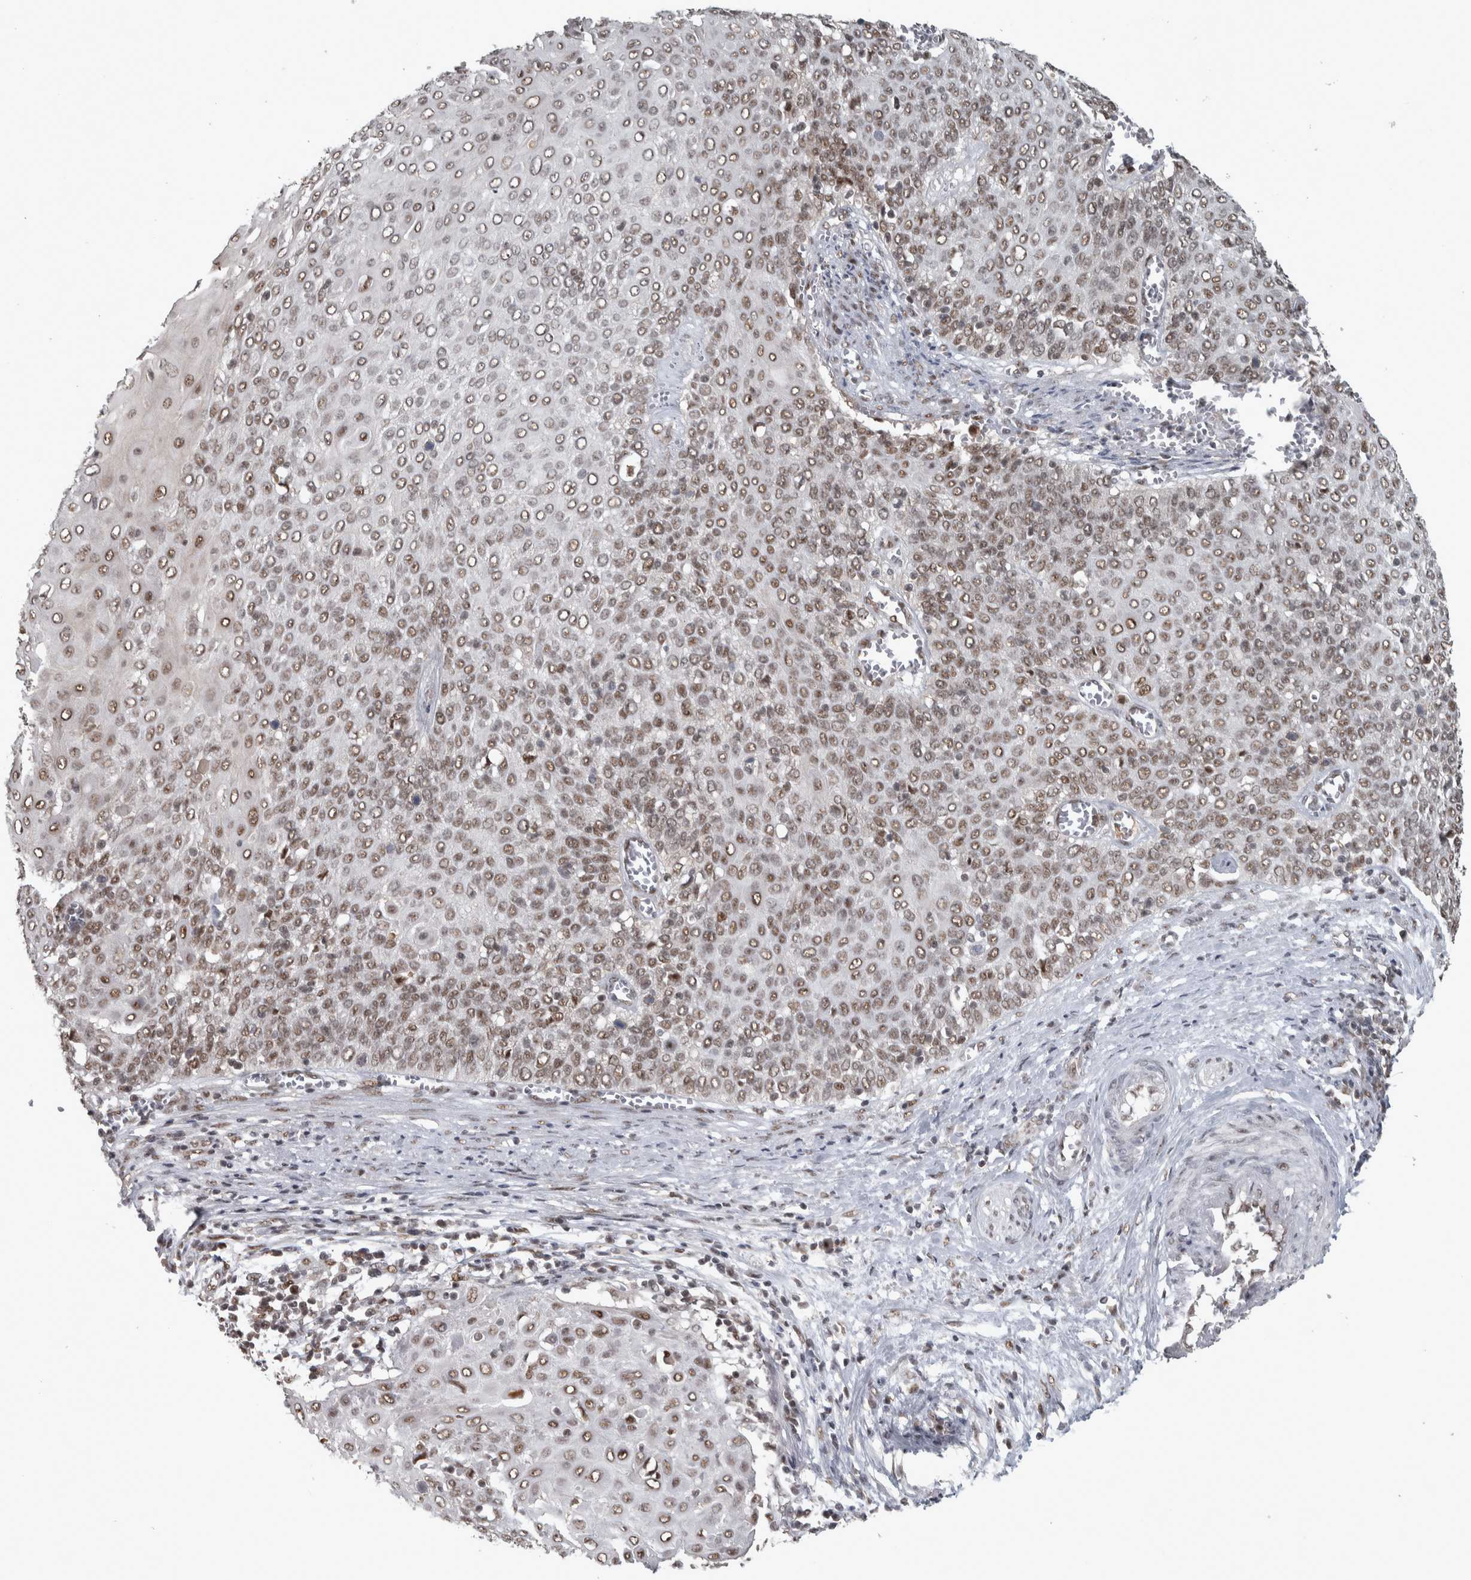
{"staining": {"intensity": "moderate", "quantity": ">75%", "location": "nuclear"}, "tissue": "cervical cancer", "cell_type": "Tumor cells", "image_type": "cancer", "snomed": [{"axis": "morphology", "description": "Squamous cell carcinoma, NOS"}, {"axis": "topography", "description": "Cervix"}], "caption": "There is medium levels of moderate nuclear expression in tumor cells of cervical squamous cell carcinoma, as demonstrated by immunohistochemical staining (brown color).", "gene": "DDX42", "patient": {"sex": "female", "age": 39}}